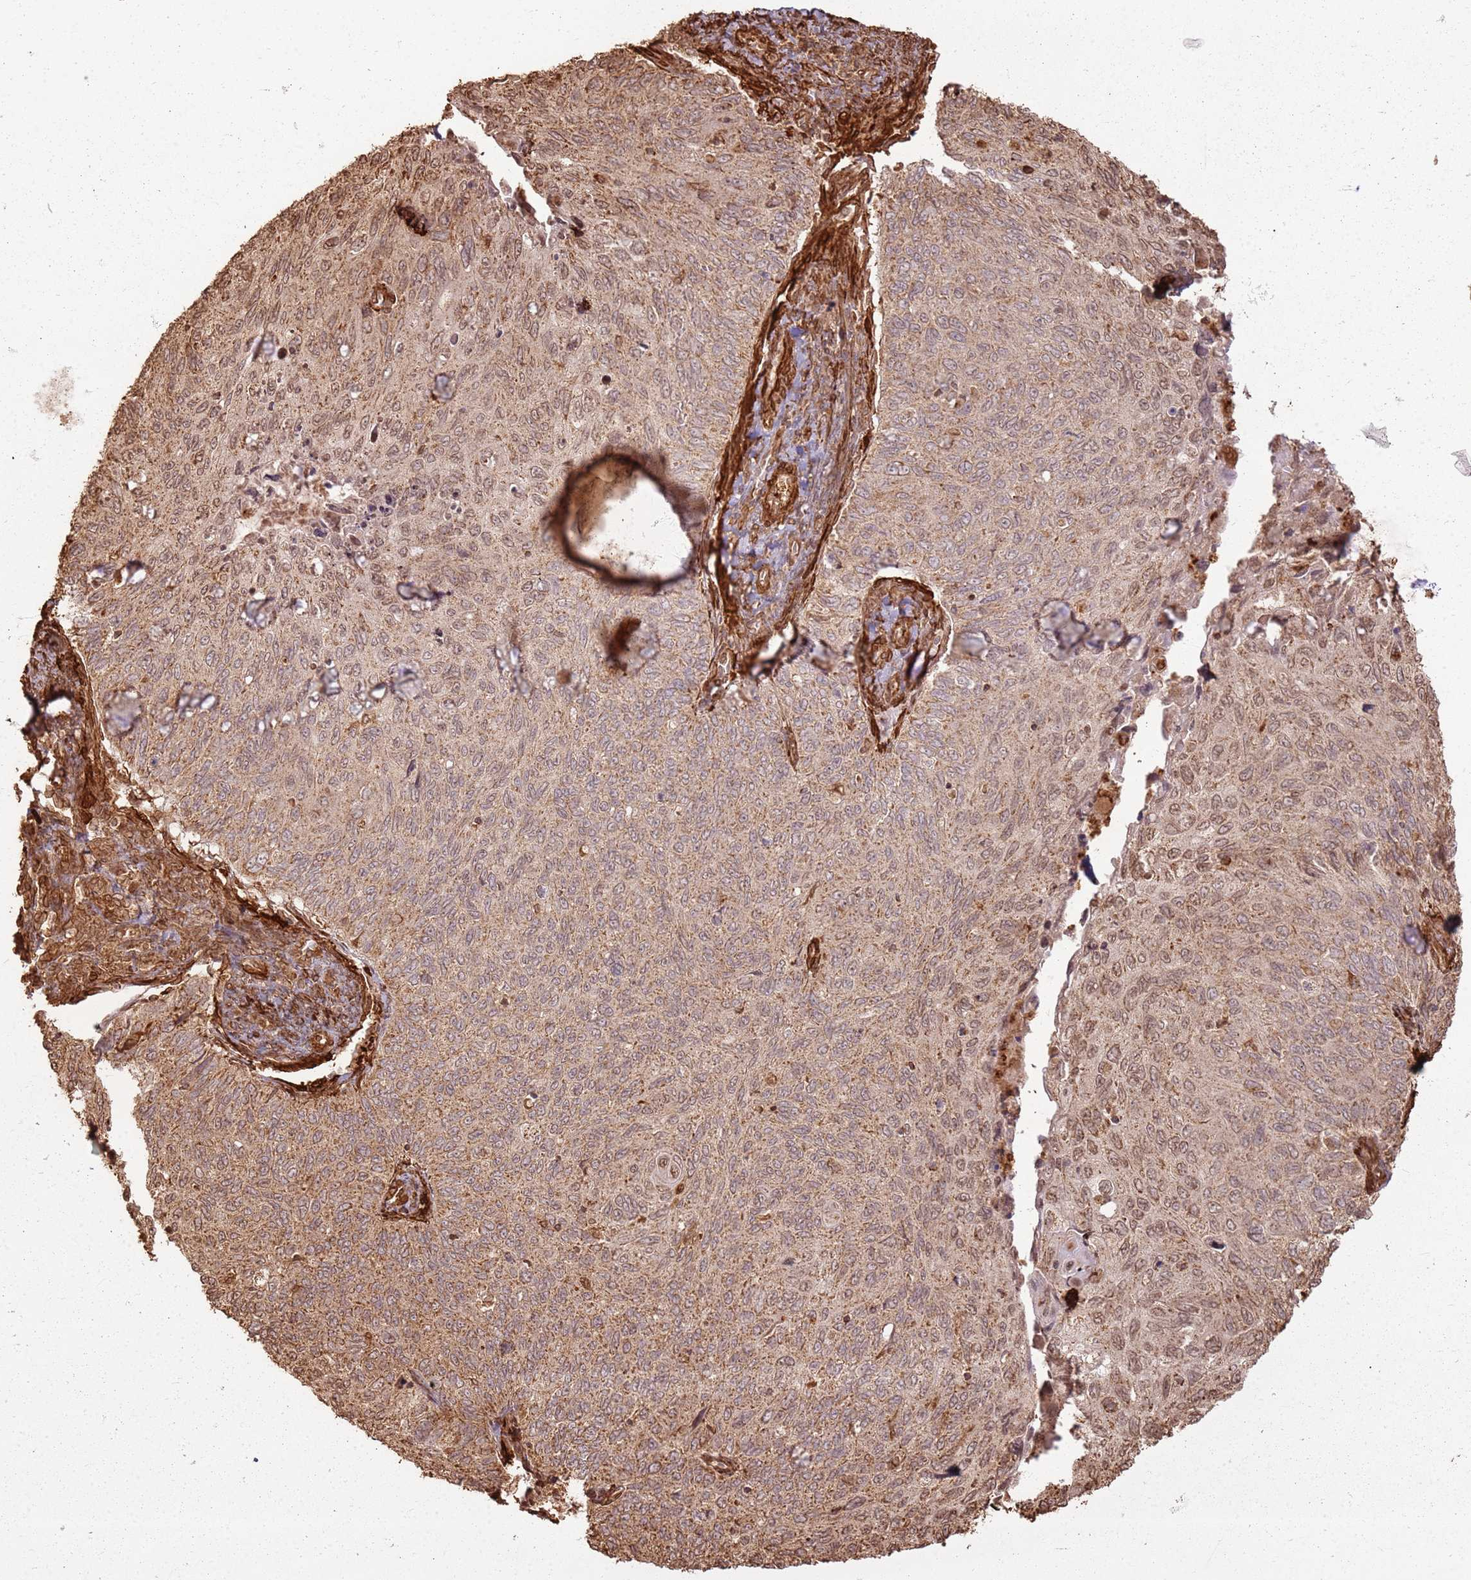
{"staining": {"intensity": "moderate", "quantity": ">75%", "location": "cytoplasmic/membranous"}, "tissue": "cervical cancer", "cell_type": "Tumor cells", "image_type": "cancer", "snomed": [{"axis": "morphology", "description": "Squamous cell carcinoma, NOS"}, {"axis": "topography", "description": "Cervix"}], "caption": "There is medium levels of moderate cytoplasmic/membranous positivity in tumor cells of cervical squamous cell carcinoma, as demonstrated by immunohistochemical staining (brown color).", "gene": "DDX59", "patient": {"sex": "female", "age": 70}}